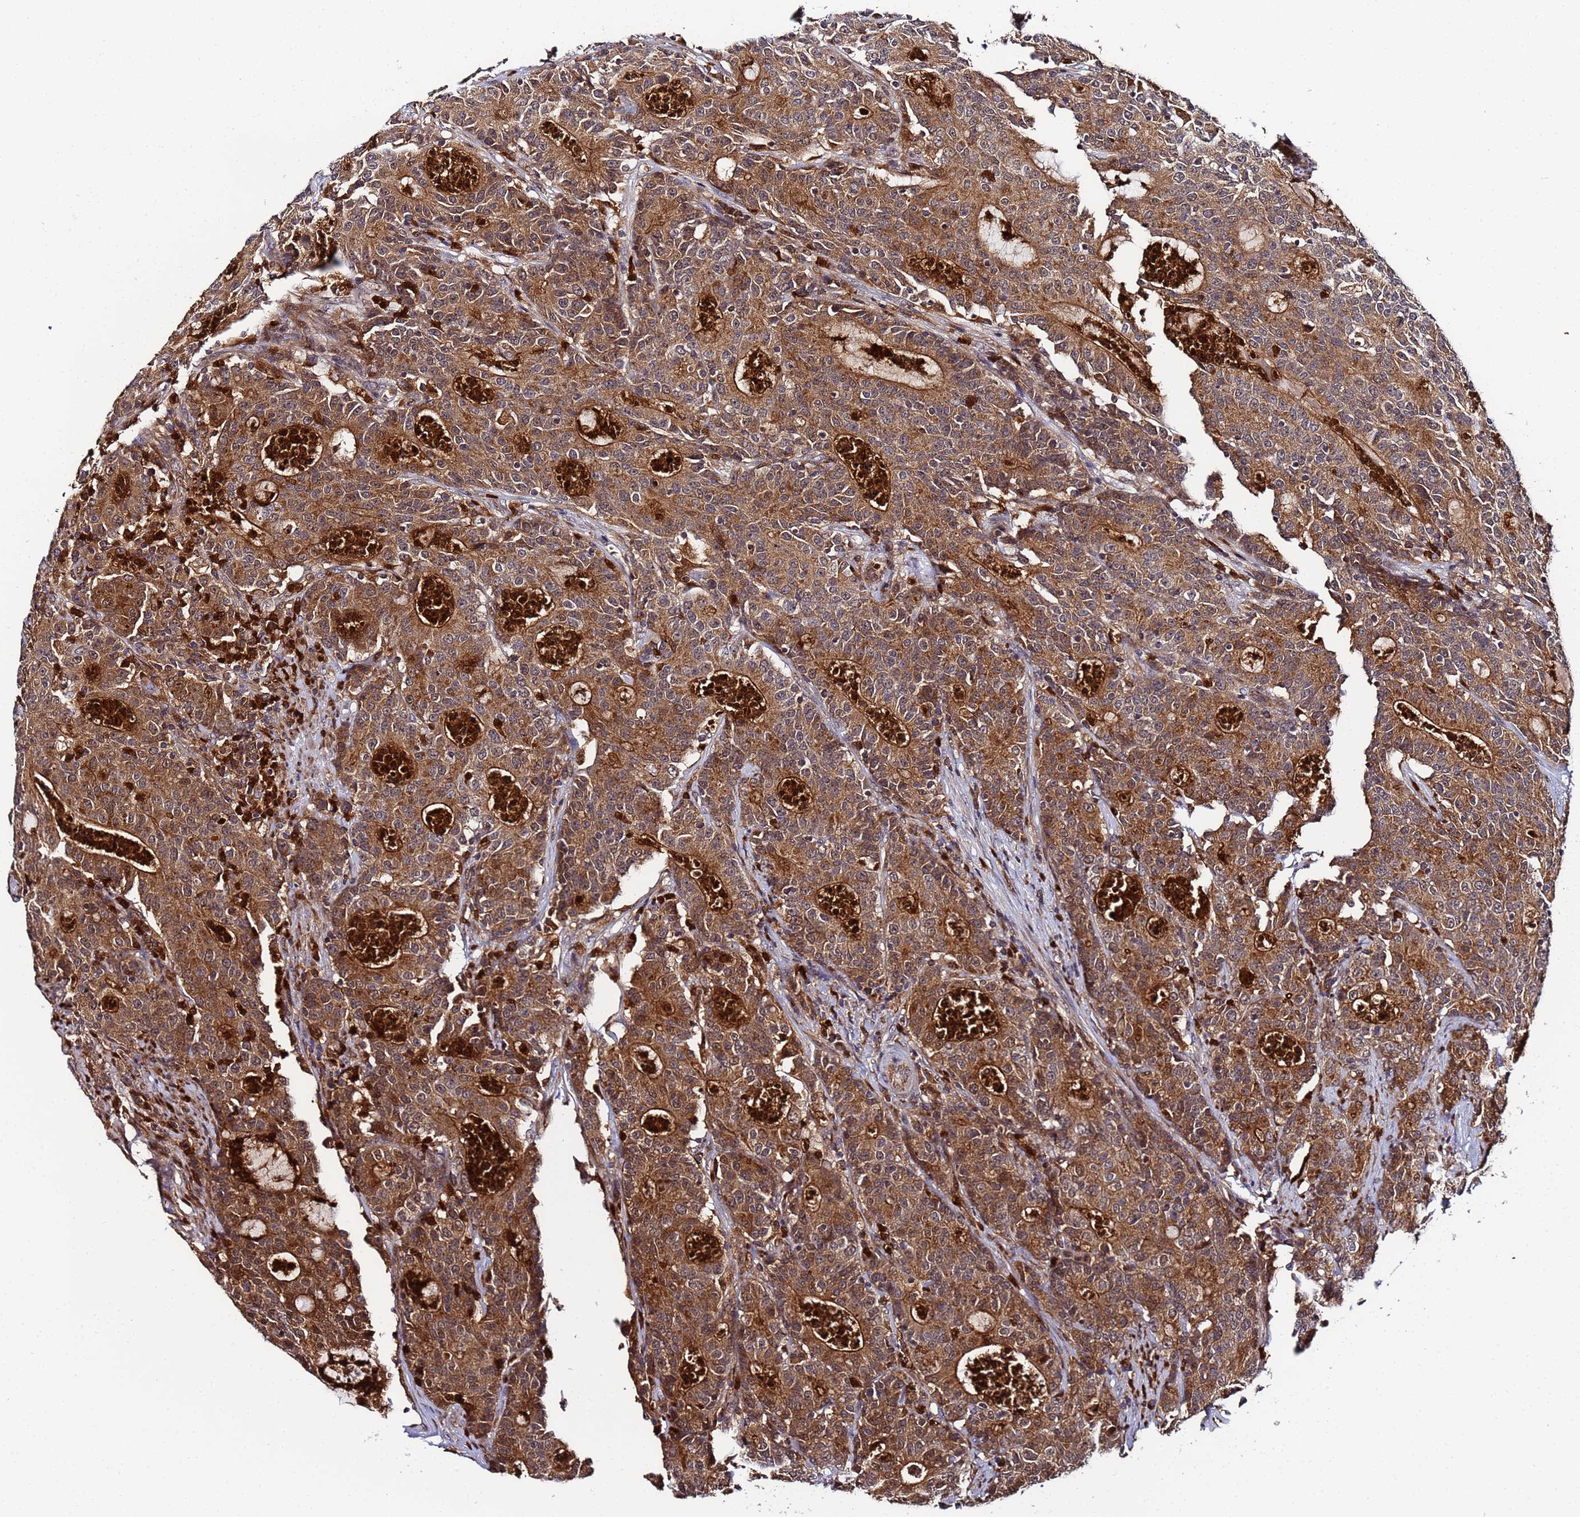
{"staining": {"intensity": "moderate", "quantity": ">75%", "location": "cytoplasmic/membranous"}, "tissue": "colorectal cancer", "cell_type": "Tumor cells", "image_type": "cancer", "snomed": [{"axis": "morphology", "description": "Adenocarcinoma, NOS"}, {"axis": "topography", "description": "Colon"}], "caption": "This is a photomicrograph of immunohistochemistry (IHC) staining of colorectal cancer, which shows moderate positivity in the cytoplasmic/membranous of tumor cells.", "gene": "CCDC127", "patient": {"sex": "male", "age": 83}}